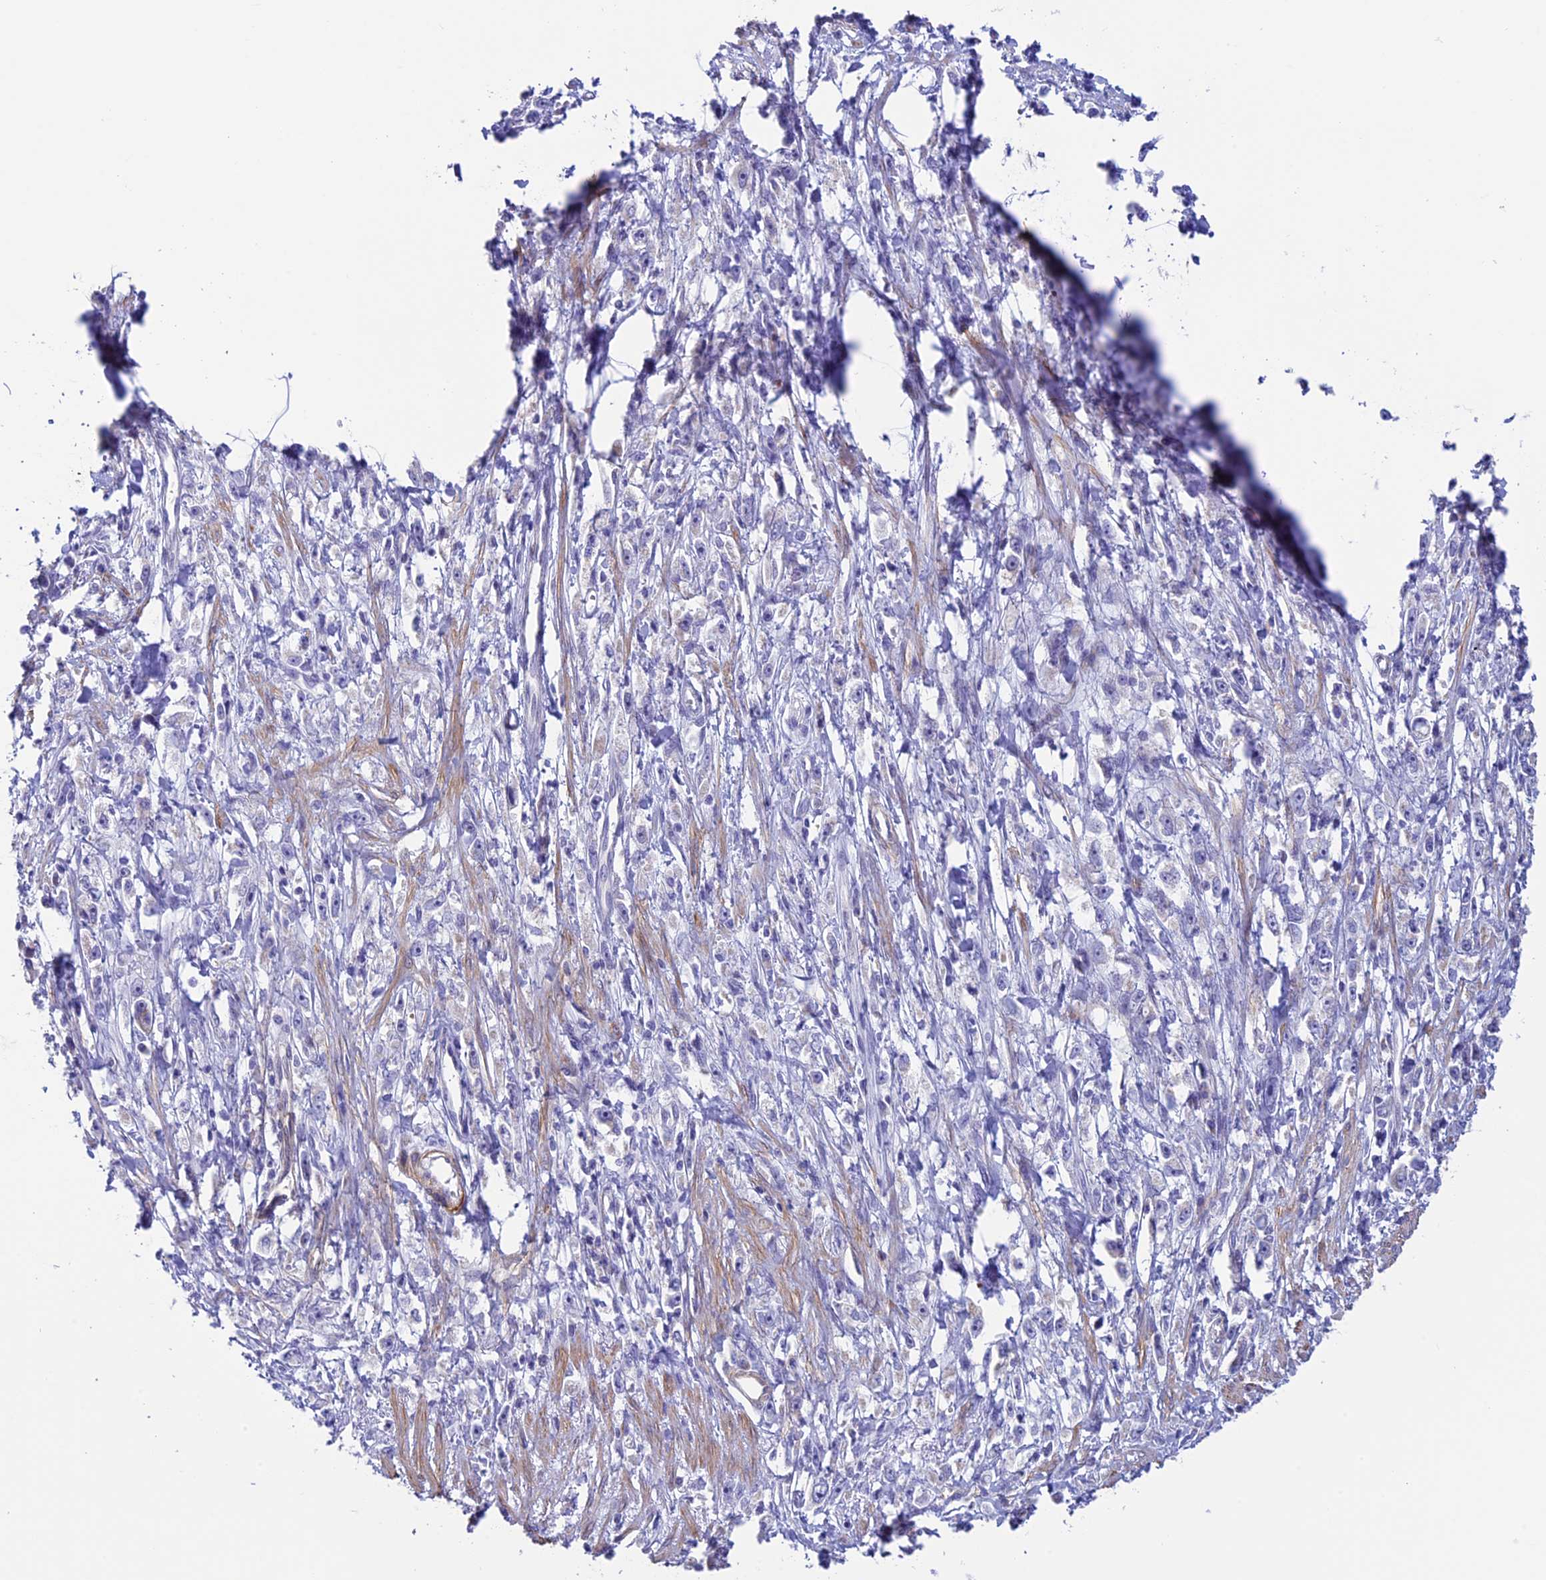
{"staining": {"intensity": "negative", "quantity": "none", "location": "none"}, "tissue": "stomach cancer", "cell_type": "Tumor cells", "image_type": "cancer", "snomed": [{"axis": "morphology", "description": "Adenocarcinoma, NOS"}, {"axis": "topography", "description": "Stomach"}], "caption": "This is an IHC micrograph of human stomach adenocarcinoma. There is no positivity in tumor cells.", "gene": "IGSF6", "patient": {"sex": "female", "age": 59}}